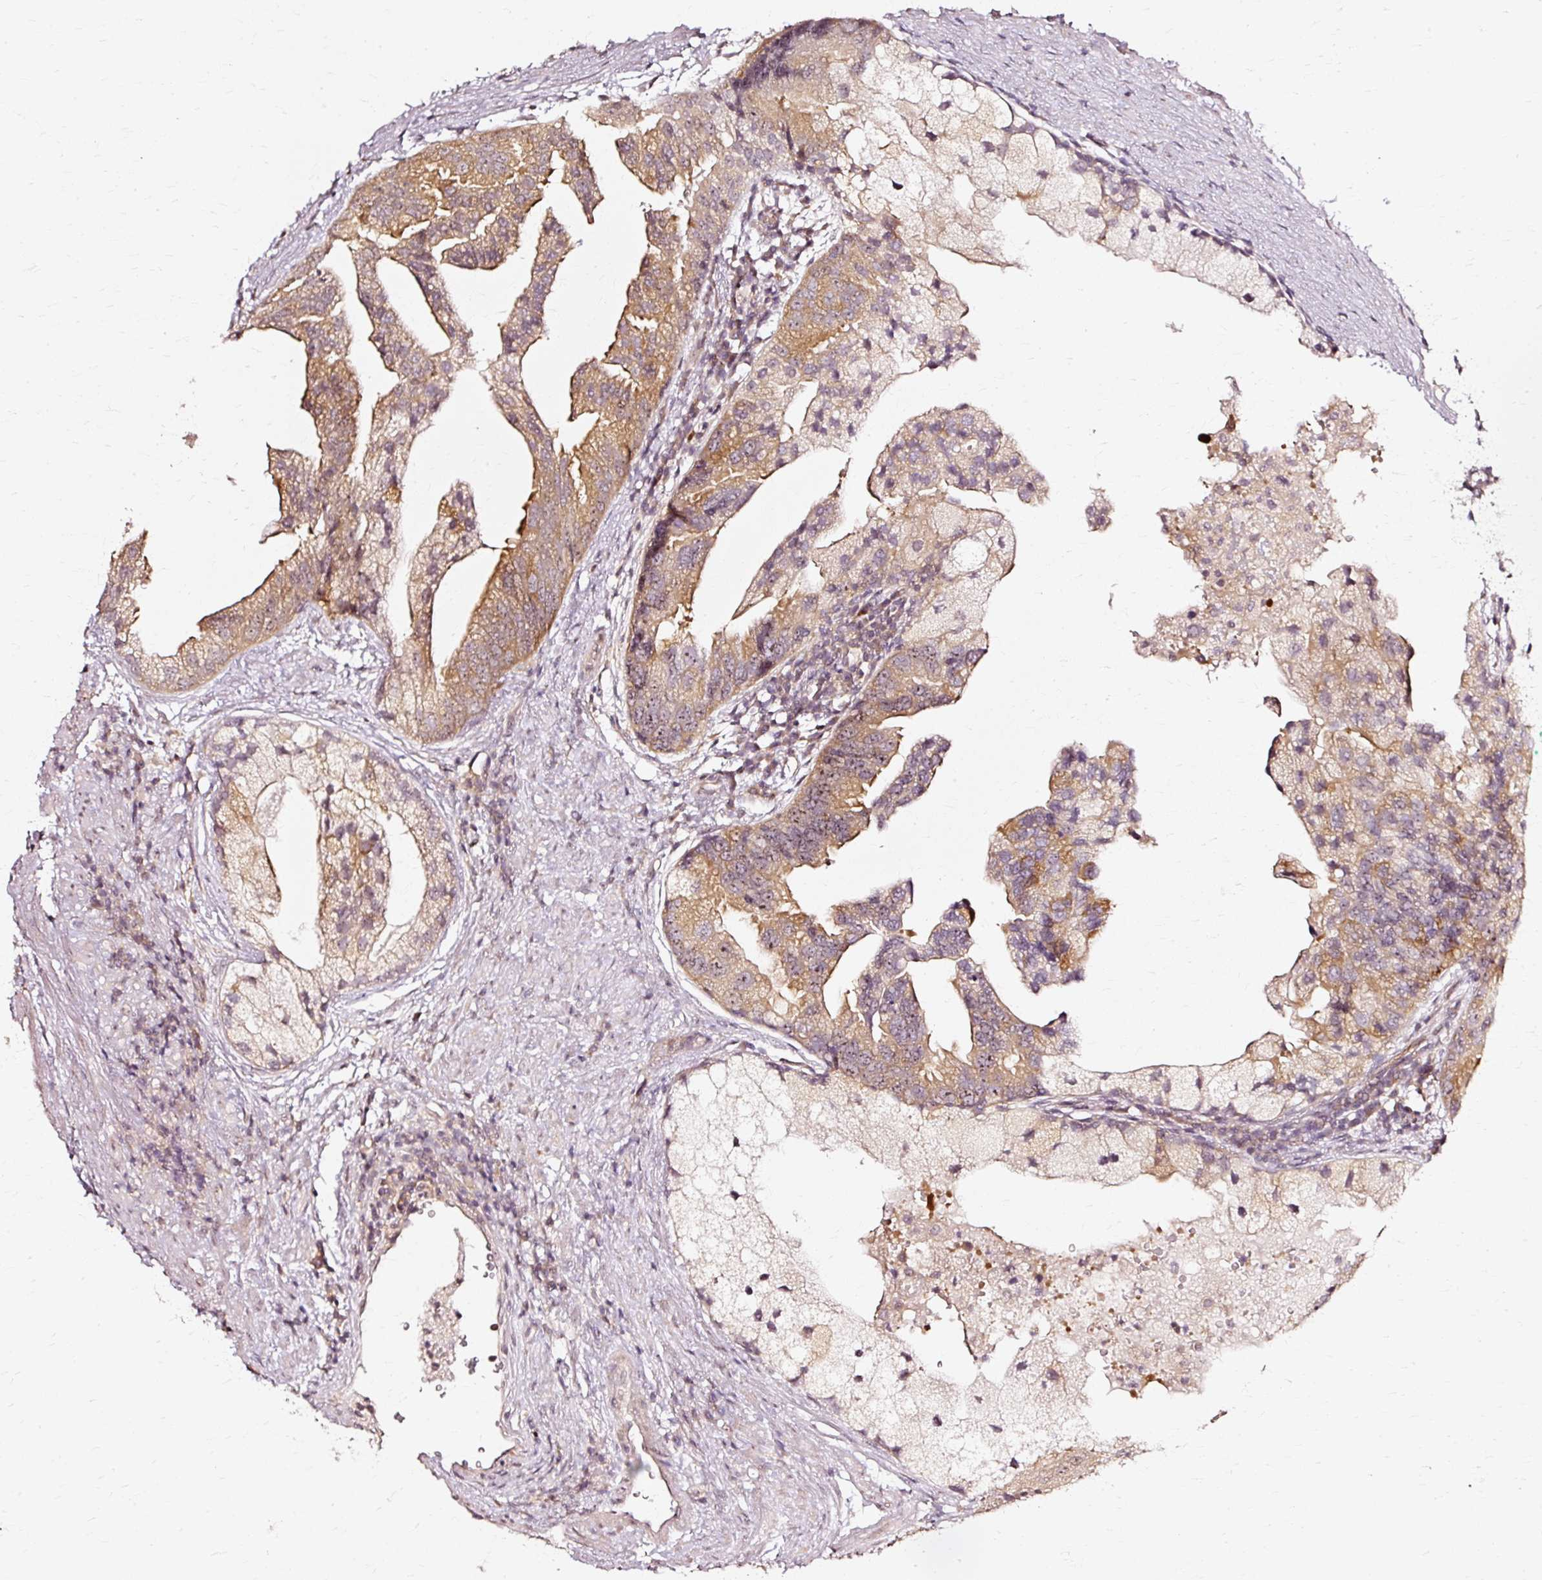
{"staining": {"intensity": "moderate", "quantity": ">75%", "location": "cytoplasmic/membranous"}, "tissue": "prostate cancer", "cell_type": "Tumor cells", "image_type": "cancer", "snomed": [{"axis": "morphology", "description": "Adenocarcinoma, High grade"}, {"axis": "topography", "description": "Prostate"}], "caption": "Prostate cancer (high-grade adenocarcinoma) tissue reveals moderate cytoplasmic/membranous positivity in about >75% of tumor cells, visualized by immunohistochemistry. The staining was performed using DAB to visualize the protein expression in brown, while the nuclei were stained in blue with hematoxylin (Magnification: 20x).", "gene": "RGPD5", "patient": {"sex": "male", "age": 62}}